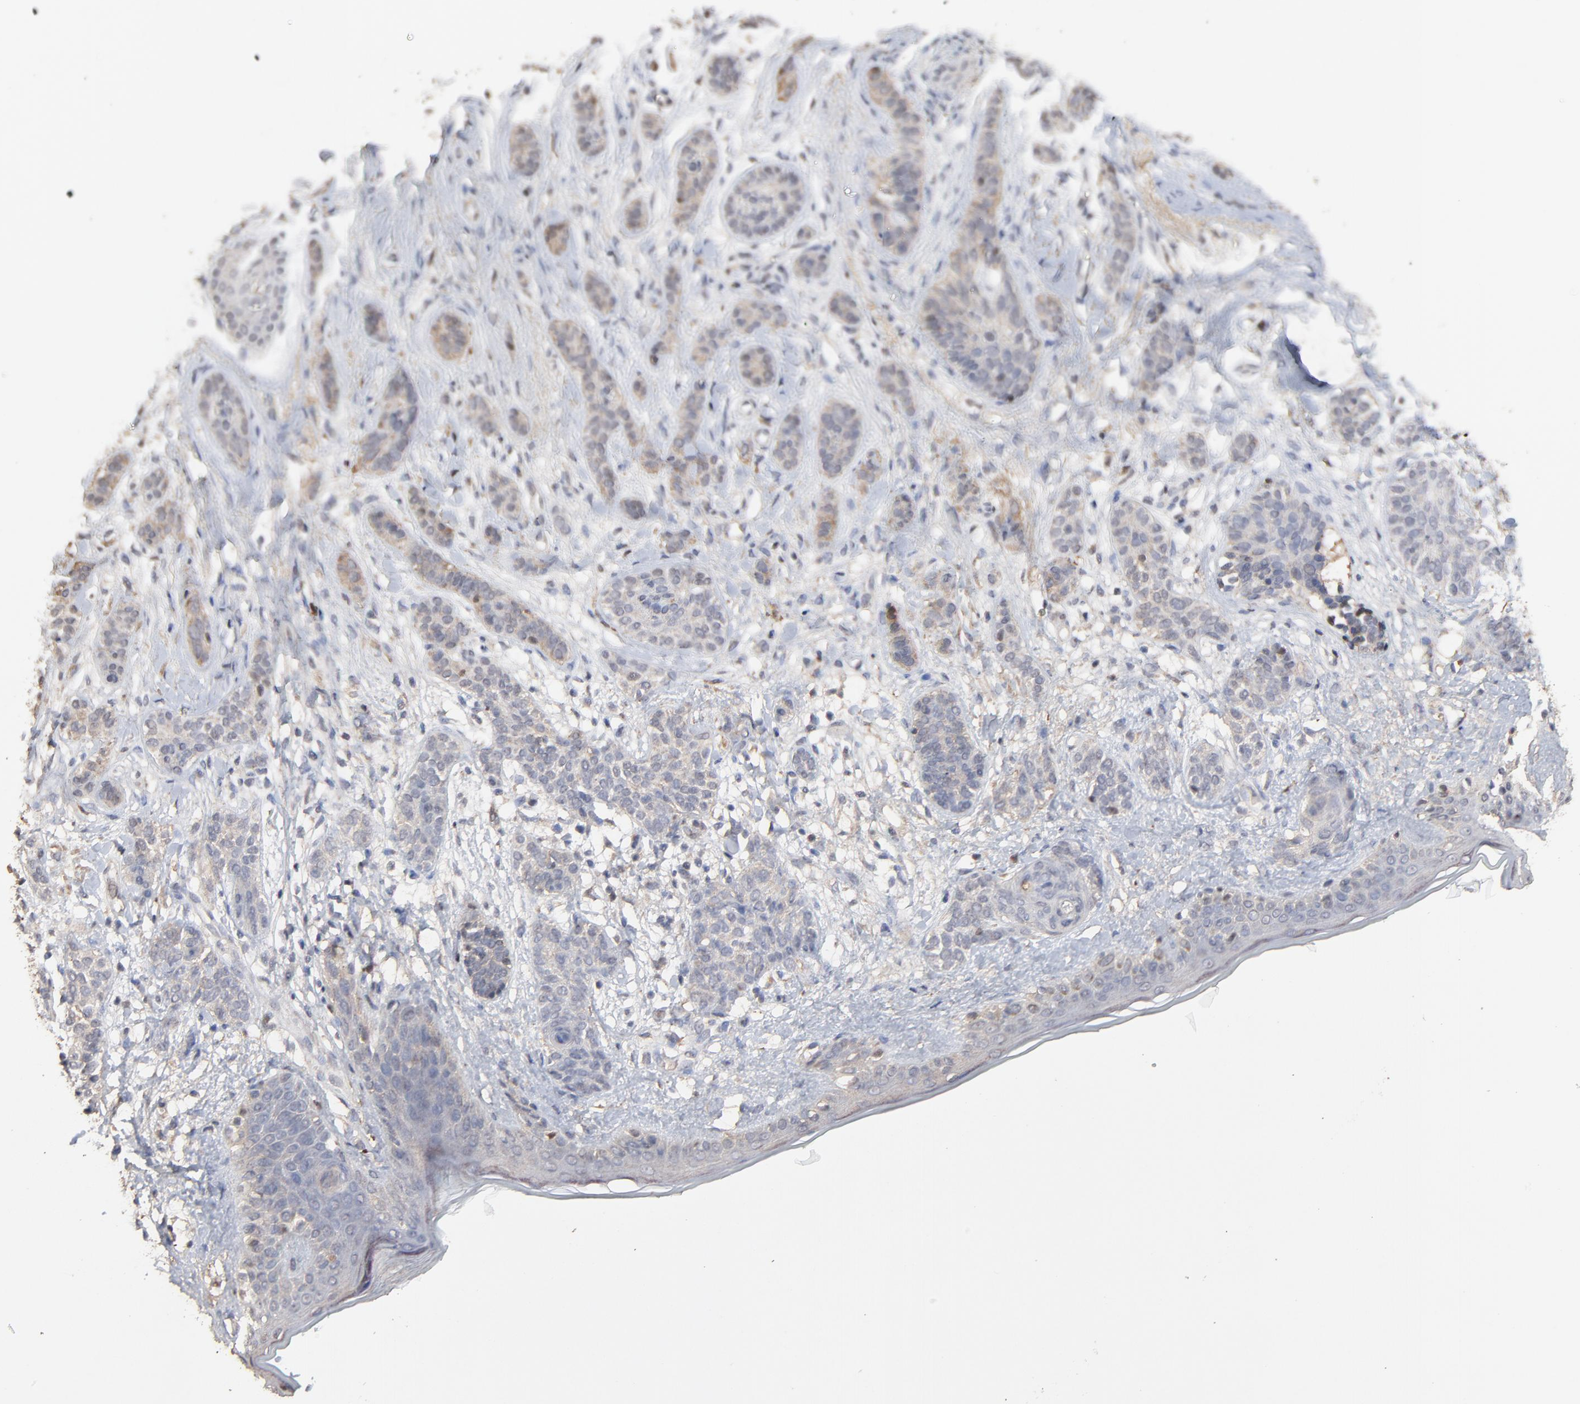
{"staining": {"intensity": "weak", "quantity": "<25%", "location": "cytoplasmic/membranous"}, "tissue": "skin cancer", "cell_type": "Tumor cells", "image_type": "cancer", "snomed": [{"axis": "morphology", "description": "Normal tissue, NOS"}, {"axis": "morphology", "description": "Basal cell carcinoma"}, {"axis": "topography", "description": "Skin"}], "caption": "This micrograph is of basal cell carcinoma (skin) stained with IHC to label a protein in brown with the nuclei are counter-stained blue. There is no positivity in tumor cells.", "gene": "VPREB3", "patient": {"sex": "male", "age": 63}}